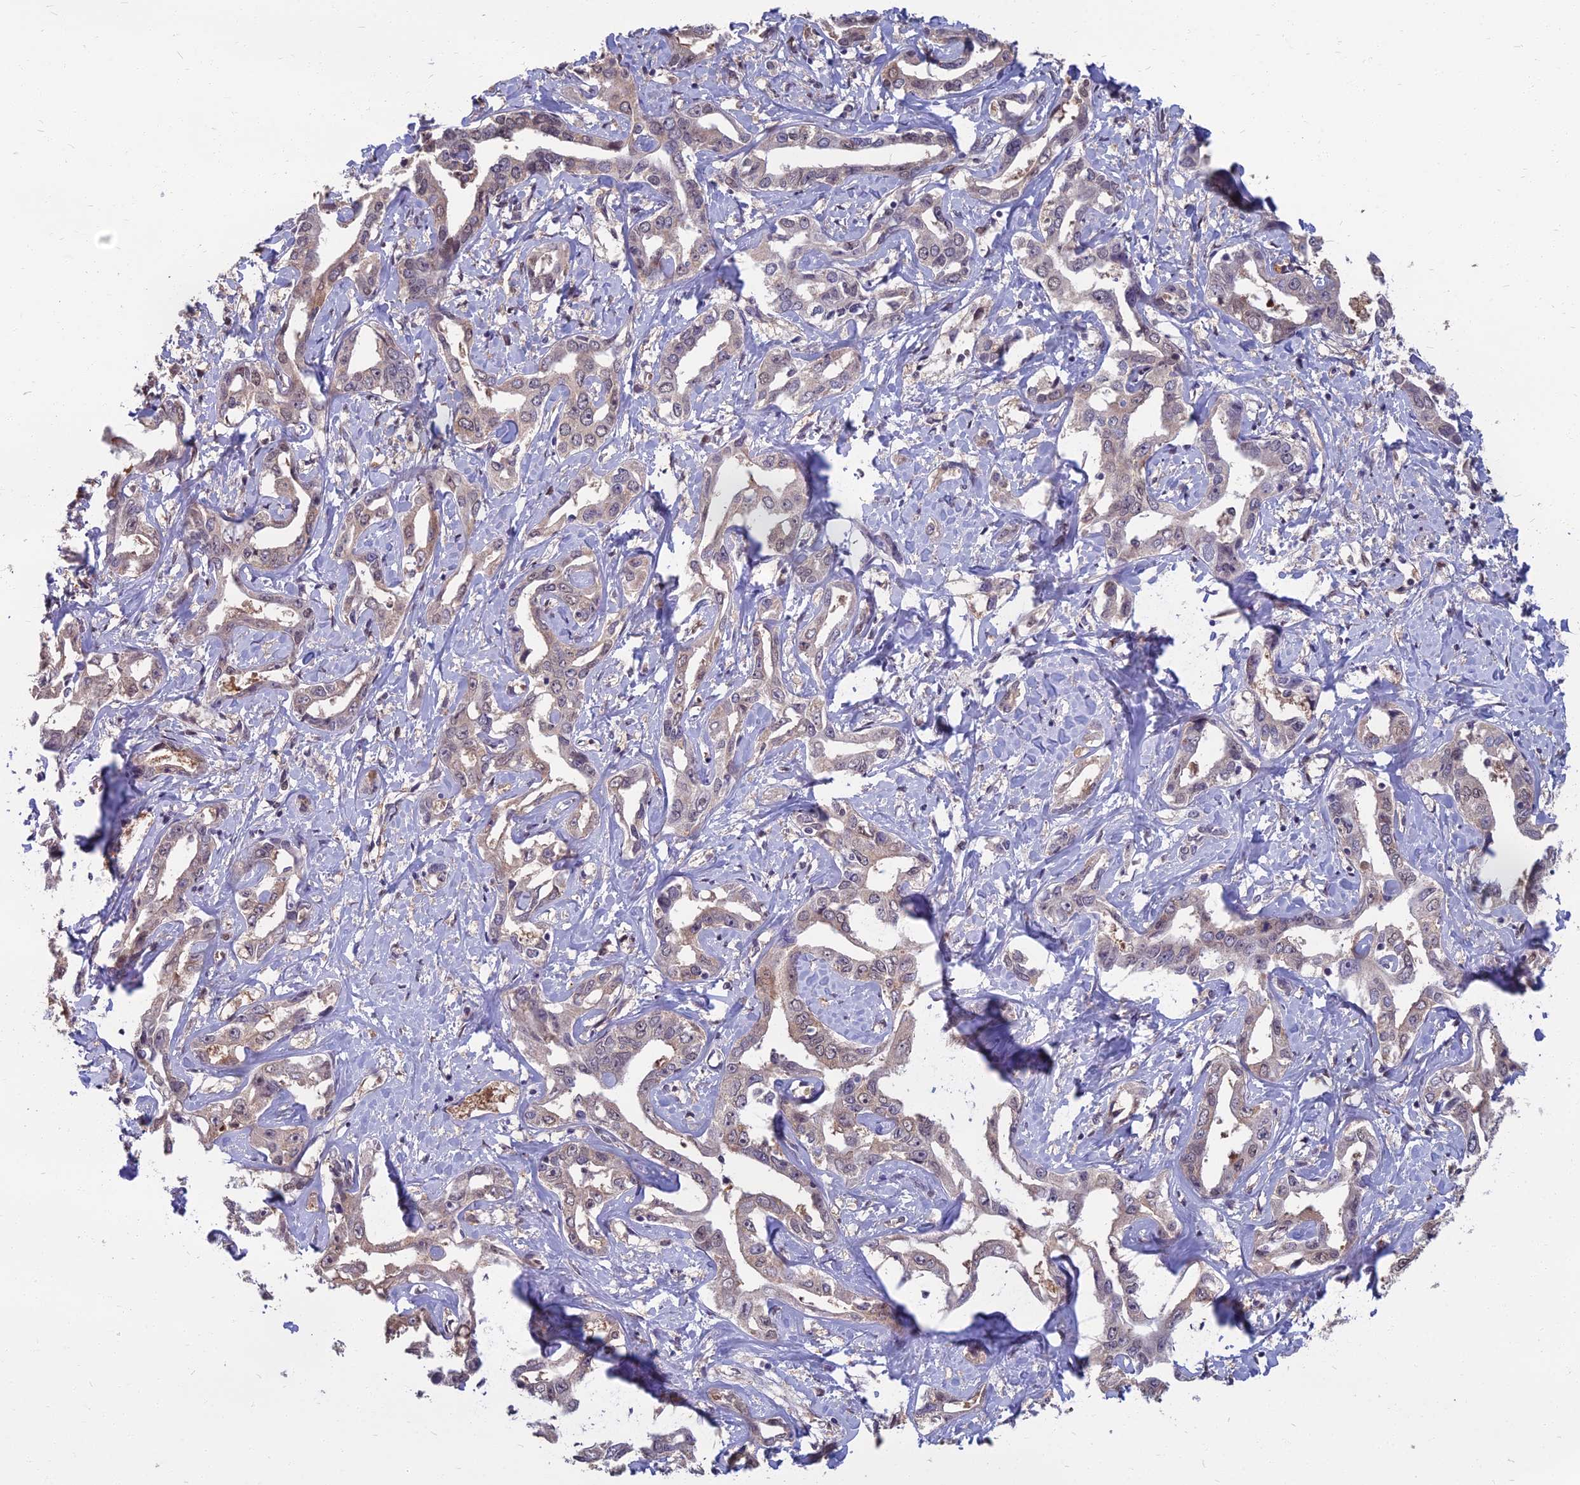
{"staining": {"intensity": "weak", "quantity": "25%-75%", "location": "nuclear"}, "tissue": "liver cancer", "cell_type": "Tumor cells", "image_type": "cancer", "snomed": [{"axis": "morphology", "description": "Cholangiocarcinoma"}, {"axis": "topography", "description": "Liver"}], "caption": "Brown immunohistochemical staining in liver cholangiocarcinoma reveals weak nuclear positivity in approximately 25%-75% of tumor cells.", "gene": "NR4A3", "patient": {"sex": "male", "age": 59}}